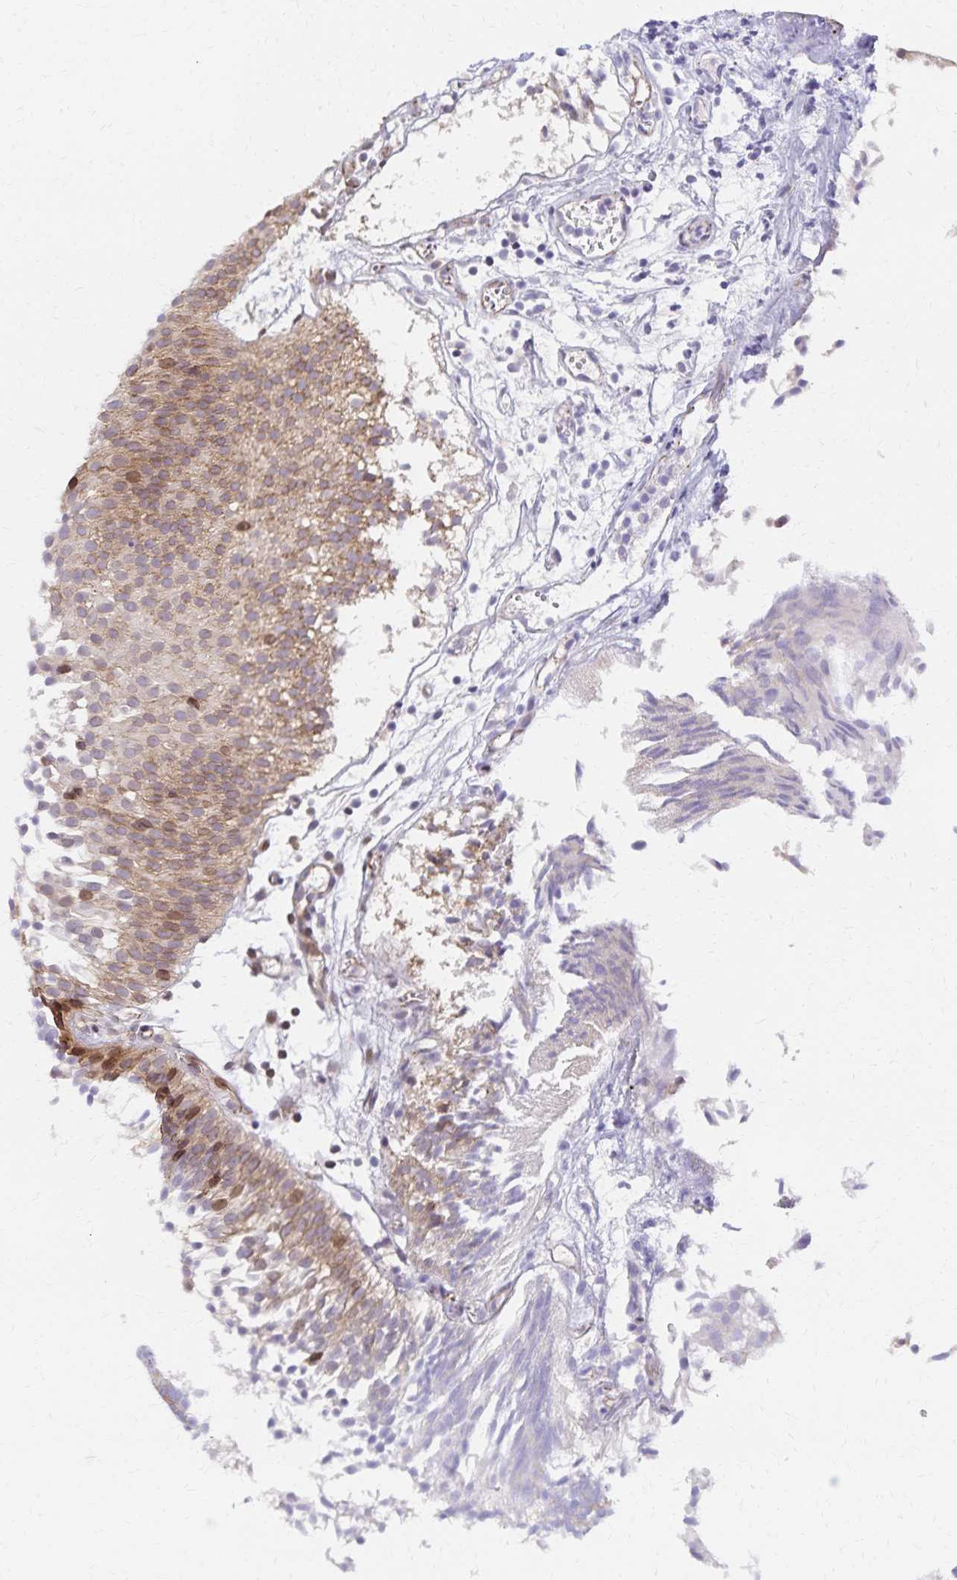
{"staining": {"intensity": "weak", "quantity": "25%-75%", "location": "cytoplasmic/membranous,nuclear"}, "tissue": "urothelial cancer", "cell_type": "Tumor cells", "image_type": "cancer", "snomed": [{"axis": "morphology", "description": "Urothelial carcinoma, Low grade"}, {"axis": "topography", "description": "Urinary bladder"}], "caption": "IHC of human urothelial carcinoma (low-grade) displays low levels of weak cytoplasmic/membranous and nuclear staining in about 25%-75% of tumor cells.", "gene": "RAB9B", "patient": {"sex": "male", "age": 80}}